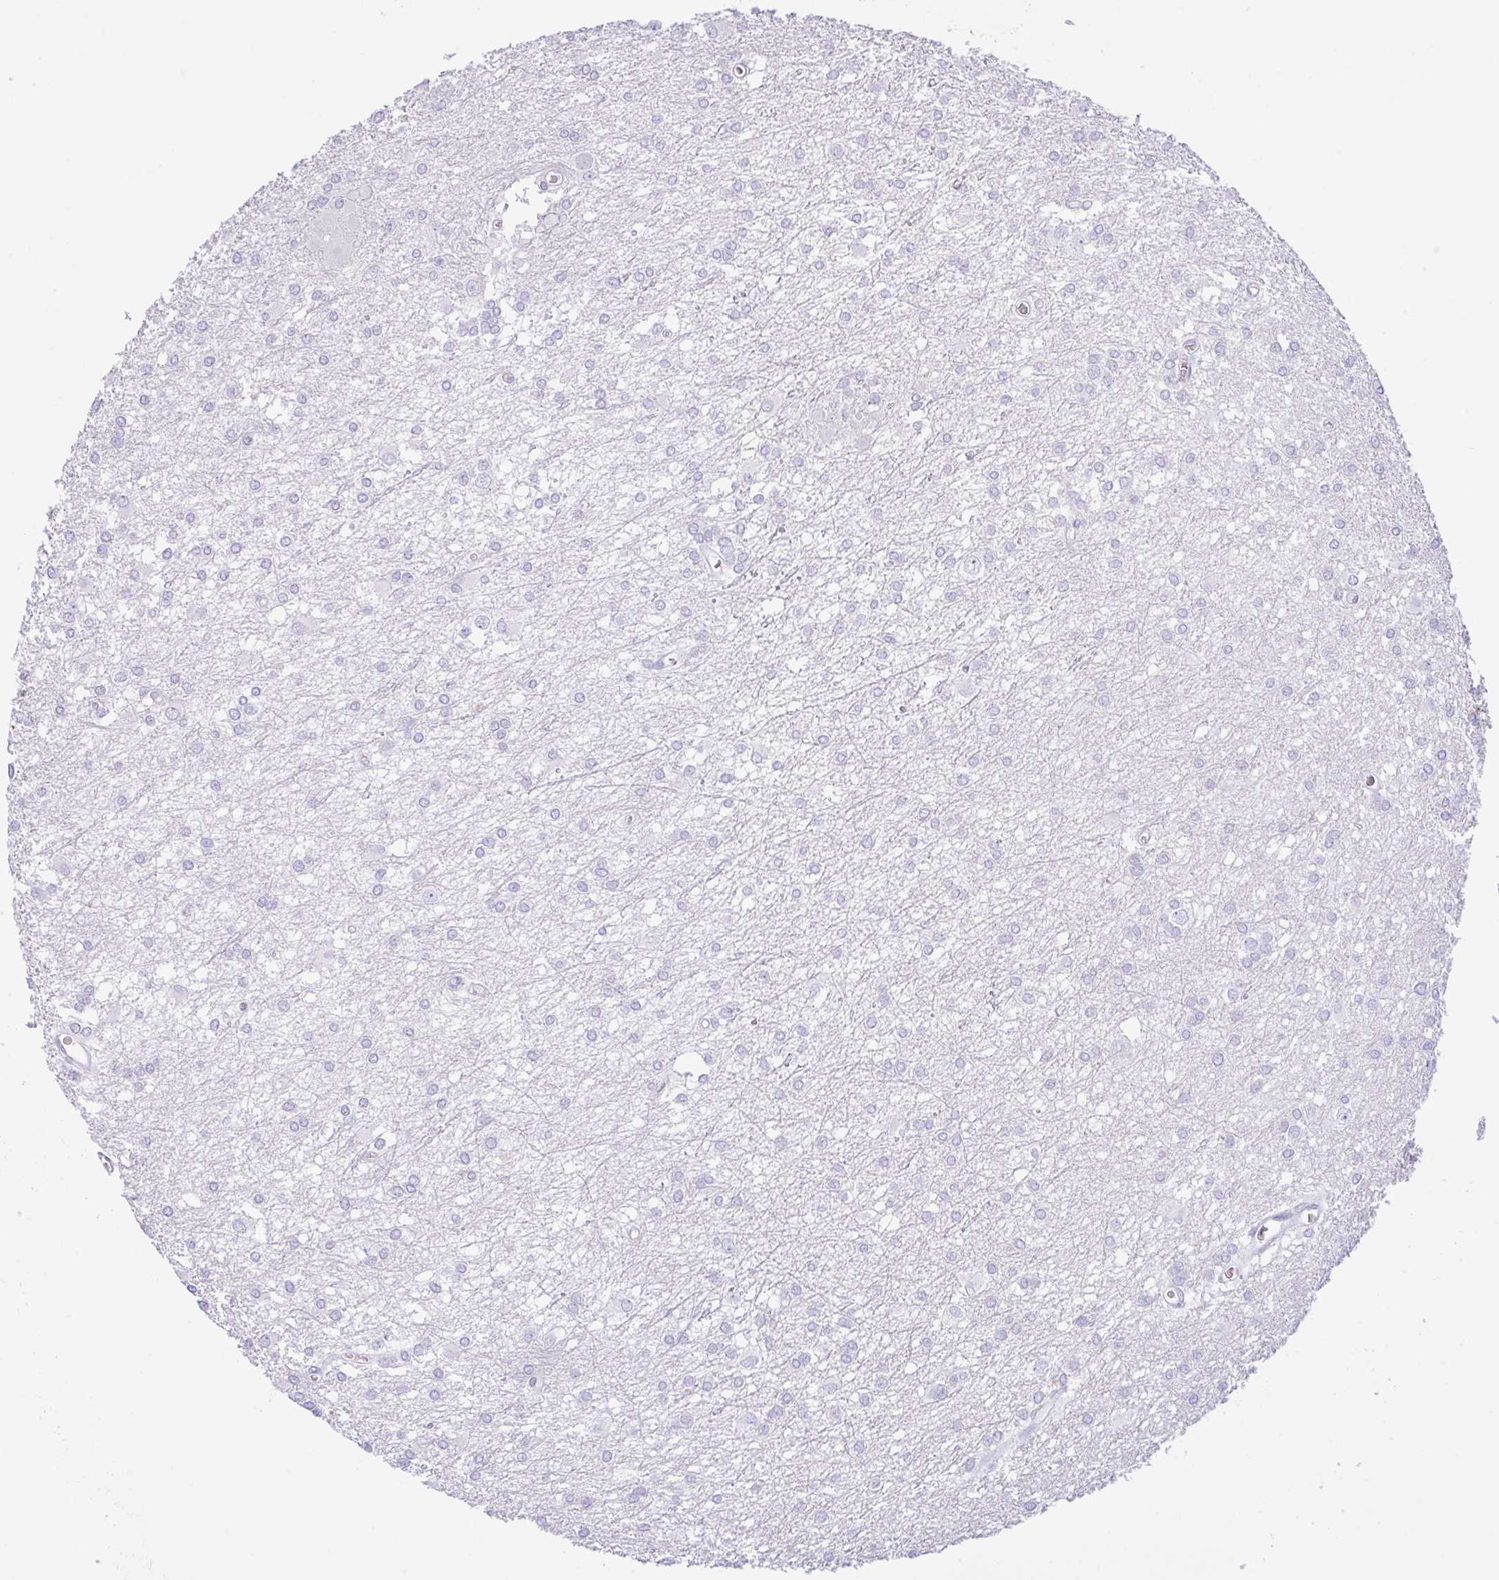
{"staining": {"intensity": "negative", "quantity": "none", "location": "none"}, "tissue": "glioma", "cell_type": "Tumor cells", "image_type": "cancer", "snomed": [{"axis": "morphology", "description": "Glioma, malignant, High grade"}, {"axis": "topography", "description": "Brain"}], "caption": "This is an IHC photomicrograph of glioma. There is no staining in tumor cells.", "gene": "NCF1", "patient": {"sex": "male", "age": 48}}